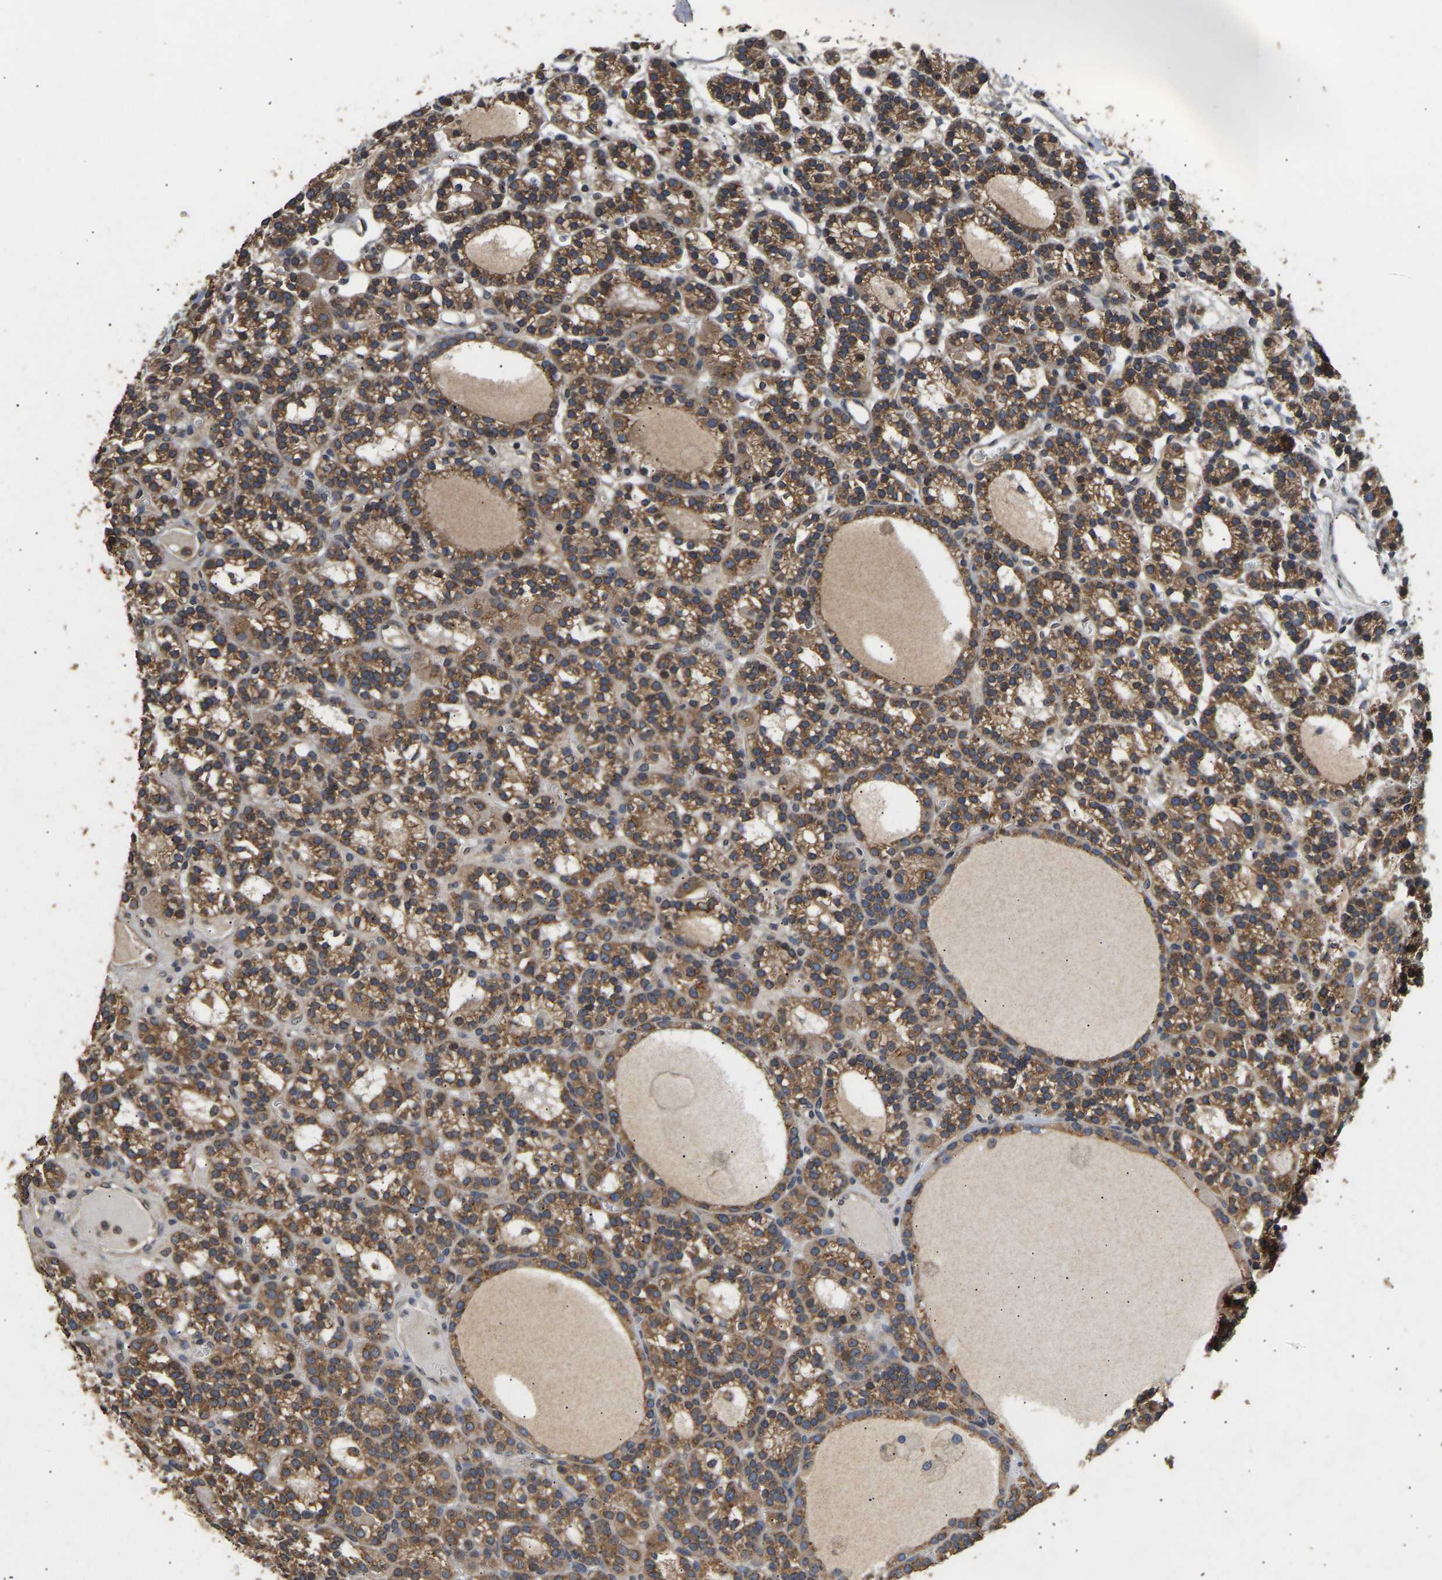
{"staining": {"intensity": "moderate", "quantity": ">75%", "location": "cytoplasmic/membranous"}, "tissue": "parathyroid gland", "cell_type": "Glandular cells", "image_type": "normal", "snomed": [{"axis": "morphology", "description": "Normal tissue, NOS"}, {"axis": "morphology", "description": "Adenoma, NOS"}, {"axis": "topography", "description": "Parathyroid gland"}], "caption": "Unremarkable parathyroid gland shows moderate cytoplasmic/membranous positivity in about >75% of glandular cells.", "gene": "AIMP2", "patient": {"sex": "female", "age": 58}}